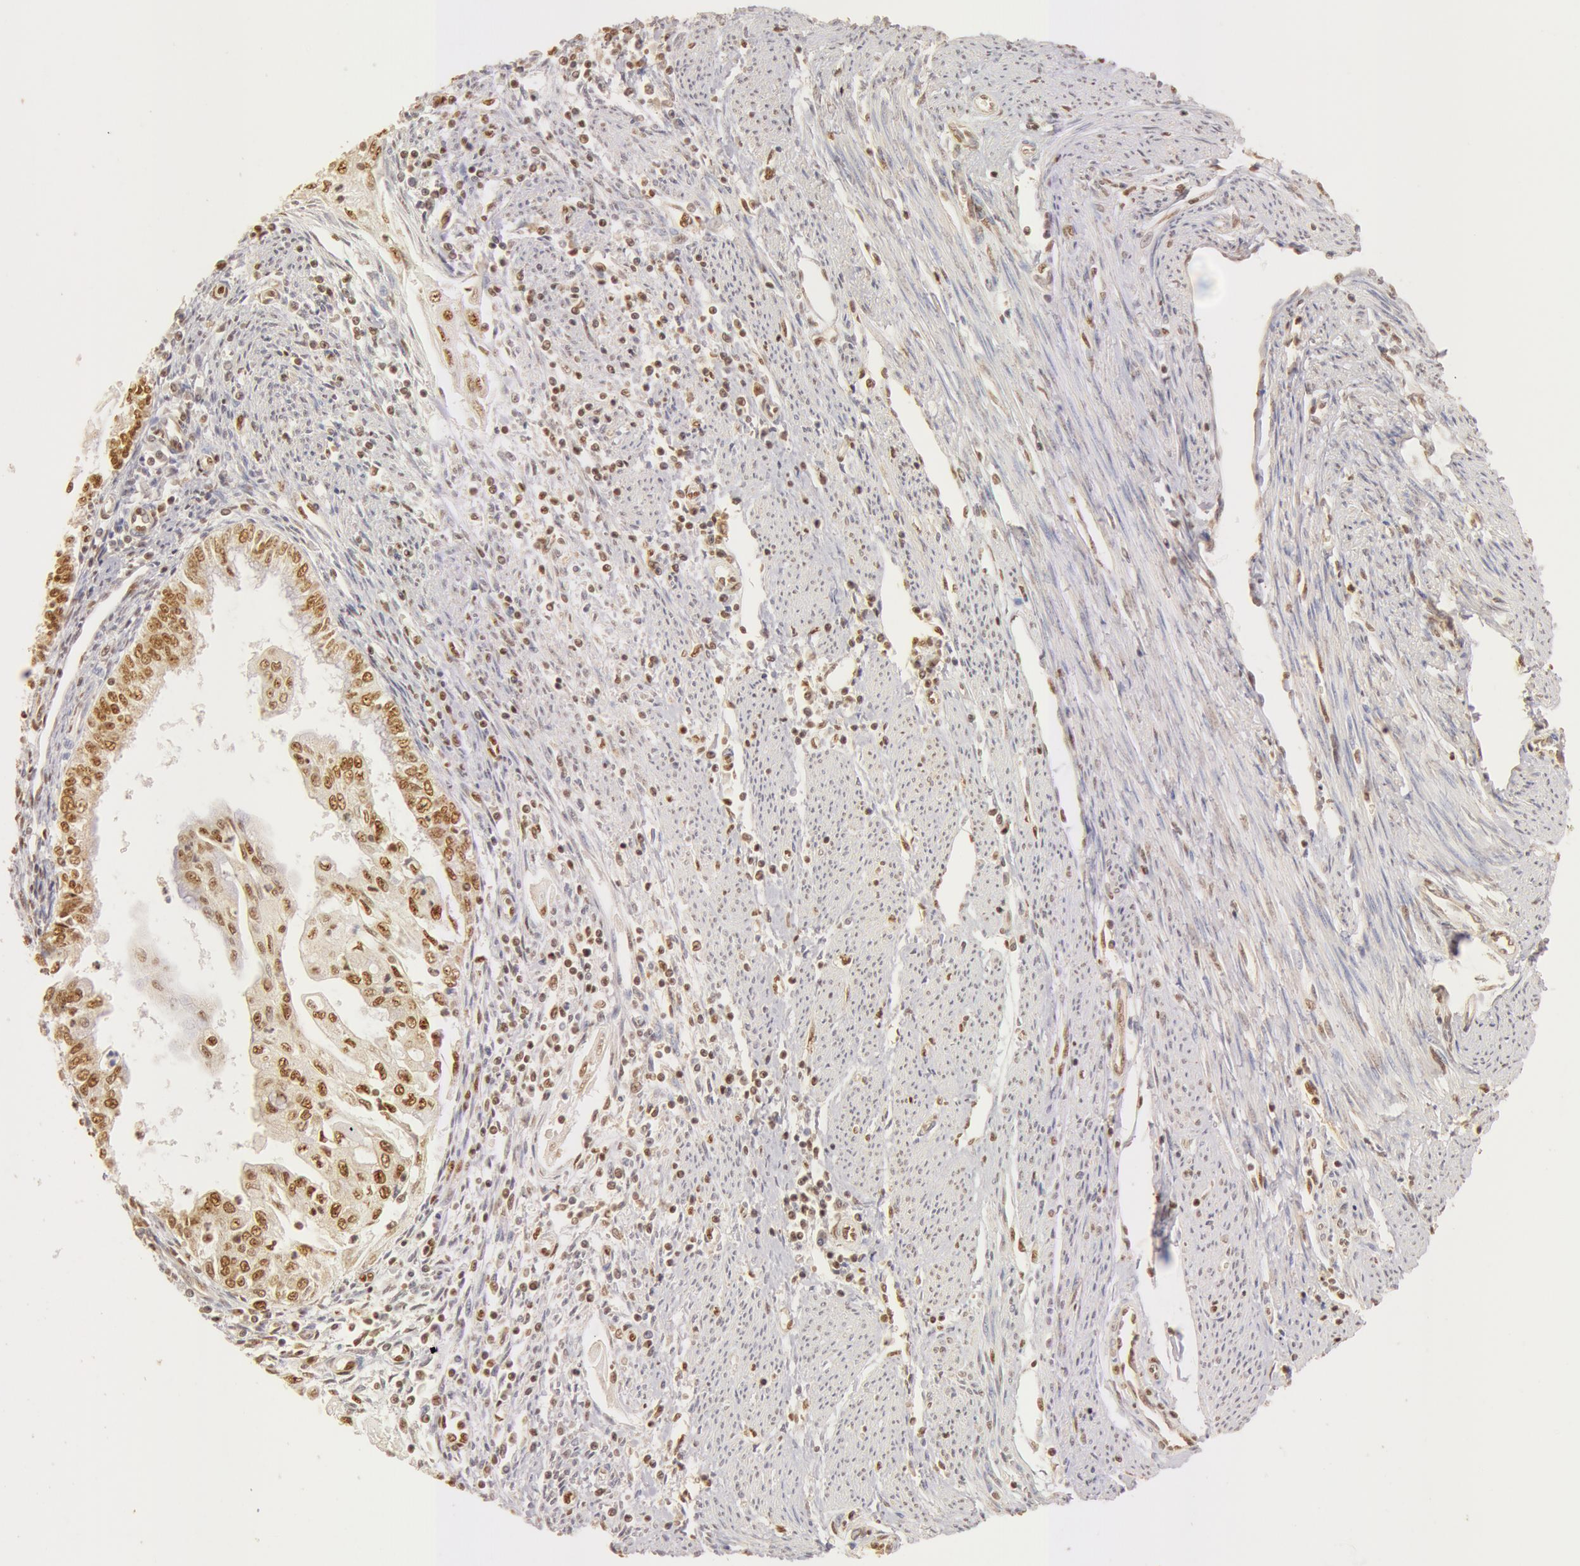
{"staining": {"intensity": "moderate", "quantity": ">75%", "location": "cytoplasmic/membranous,nuclear"}, "tissue": "endometrial cancer", "cell_type": "Tumor cells", "image_type": "cancer", "snomed": [{"axis": "morphology", "description": "Adenocarcinoma, NOS"}, {"axis": "topography", "description": "Endometrium"}], "caption": "Immunohistochemical staining of endometrial cancer exhibits medium levels of moderate cytoplasmic/membranous and nuclear protein expression in approximately >75% of tumor cells. The protein is stained brown, and the nuclei are stained in blue (DAB IHC with brightfield microscopy, high magnification).", "gene": "SNRNP70", "patient": {"sex": "female", "age": 75}}